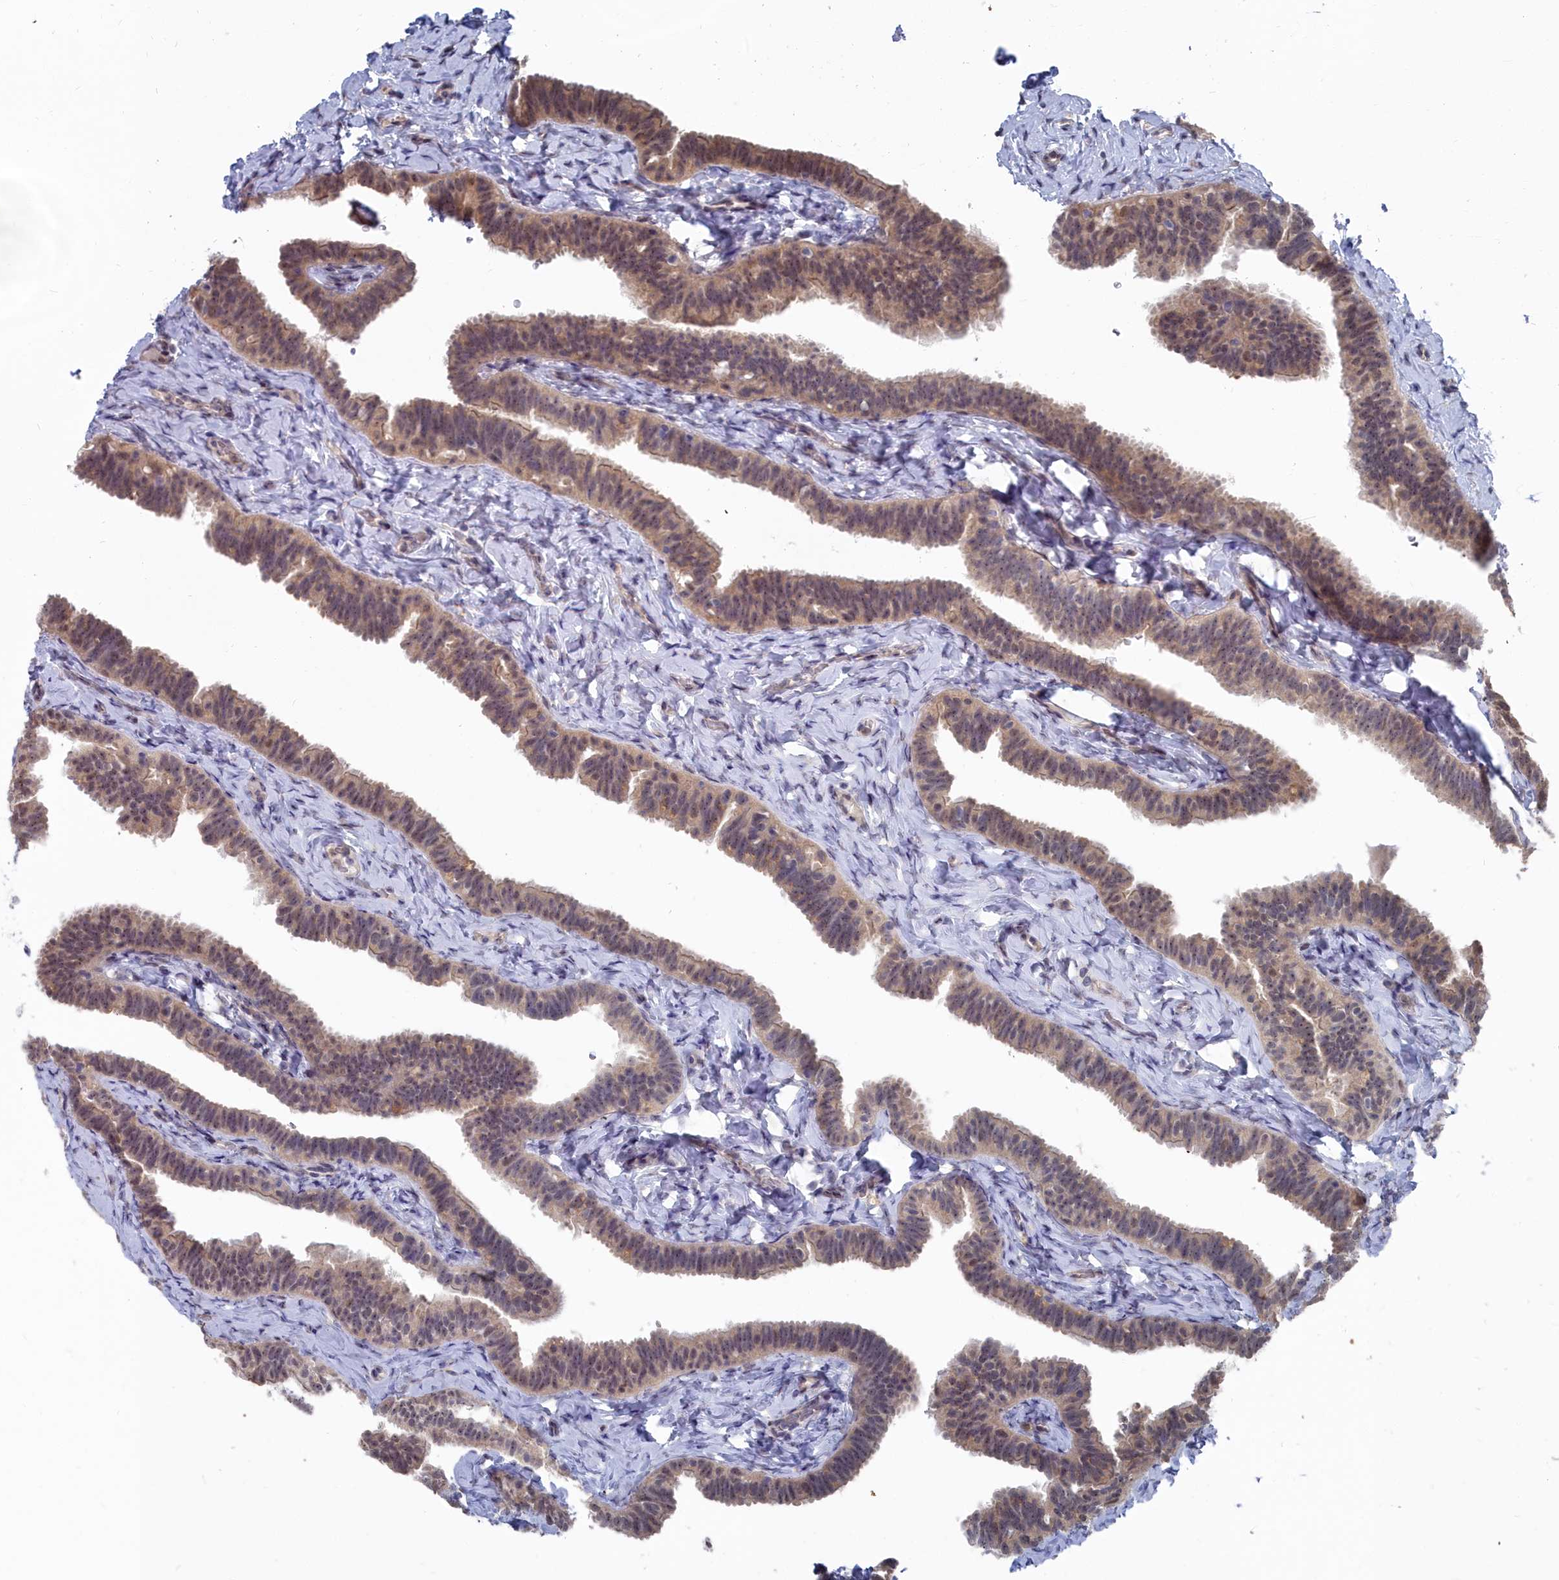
{"staining": {"intensity": "moderate", "quantity": "25%-75%", "location": "cytoplasmic/membranous,nuclear"}, "tissue": "fallopian tube", "cell_type": "Glandular cells", "image_type": "normal", "snomed": [{"axis": "morphology", "description": "Normal tissue, NOS"}, {"axis": "topography", "description": "Fallopian tube"}], "caption": "Immunohistochemical staining of normal human fallopian tube shows medium levels of moderate cytoplasmic/membranous,nuclear staining in approximately 25%-75% of glandular cells. Ihc stains the protein in brown and the nuclei are stained blue.", "gene": "RPS27A", "patient": {"sex": "female", "age": 65}}